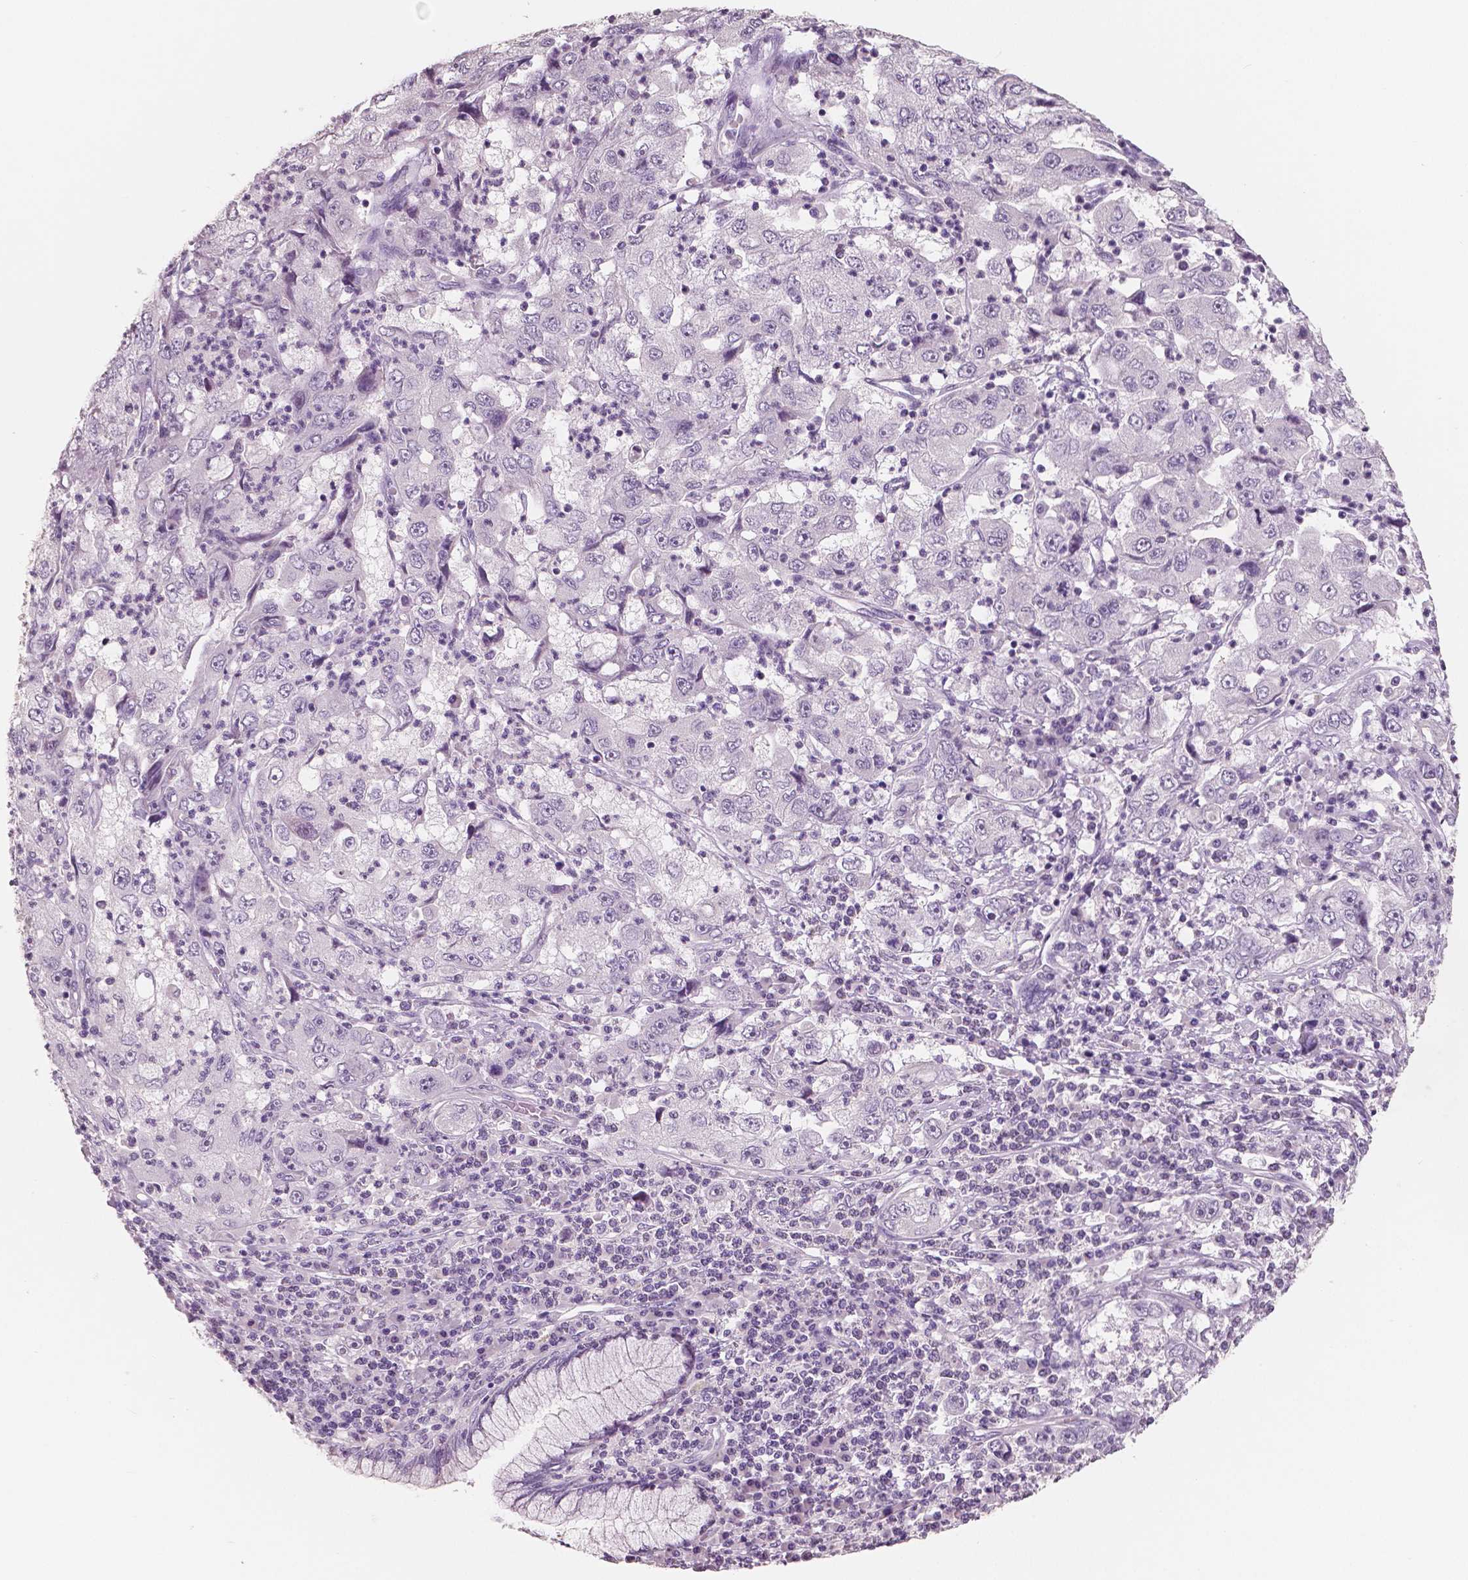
{"staining": {"intensity": "negative", "quantity": "none", "location": "none"}, "tissue": "cervical cancer", "cell_type": "Tumor cells", "image_type": "cancer", "snomed": [{"axis": "morphology", "description": "Squamous cell carcinoma, NOS"}, {"axis": "topography", "description": "Cervix"}], "caption": "The micrograph reveals no staining of tumor cells in cervical cancer (squamous cell carcinoma).", "gene": "NECAB1", "patient": {"sex": "female", "age": 36}}